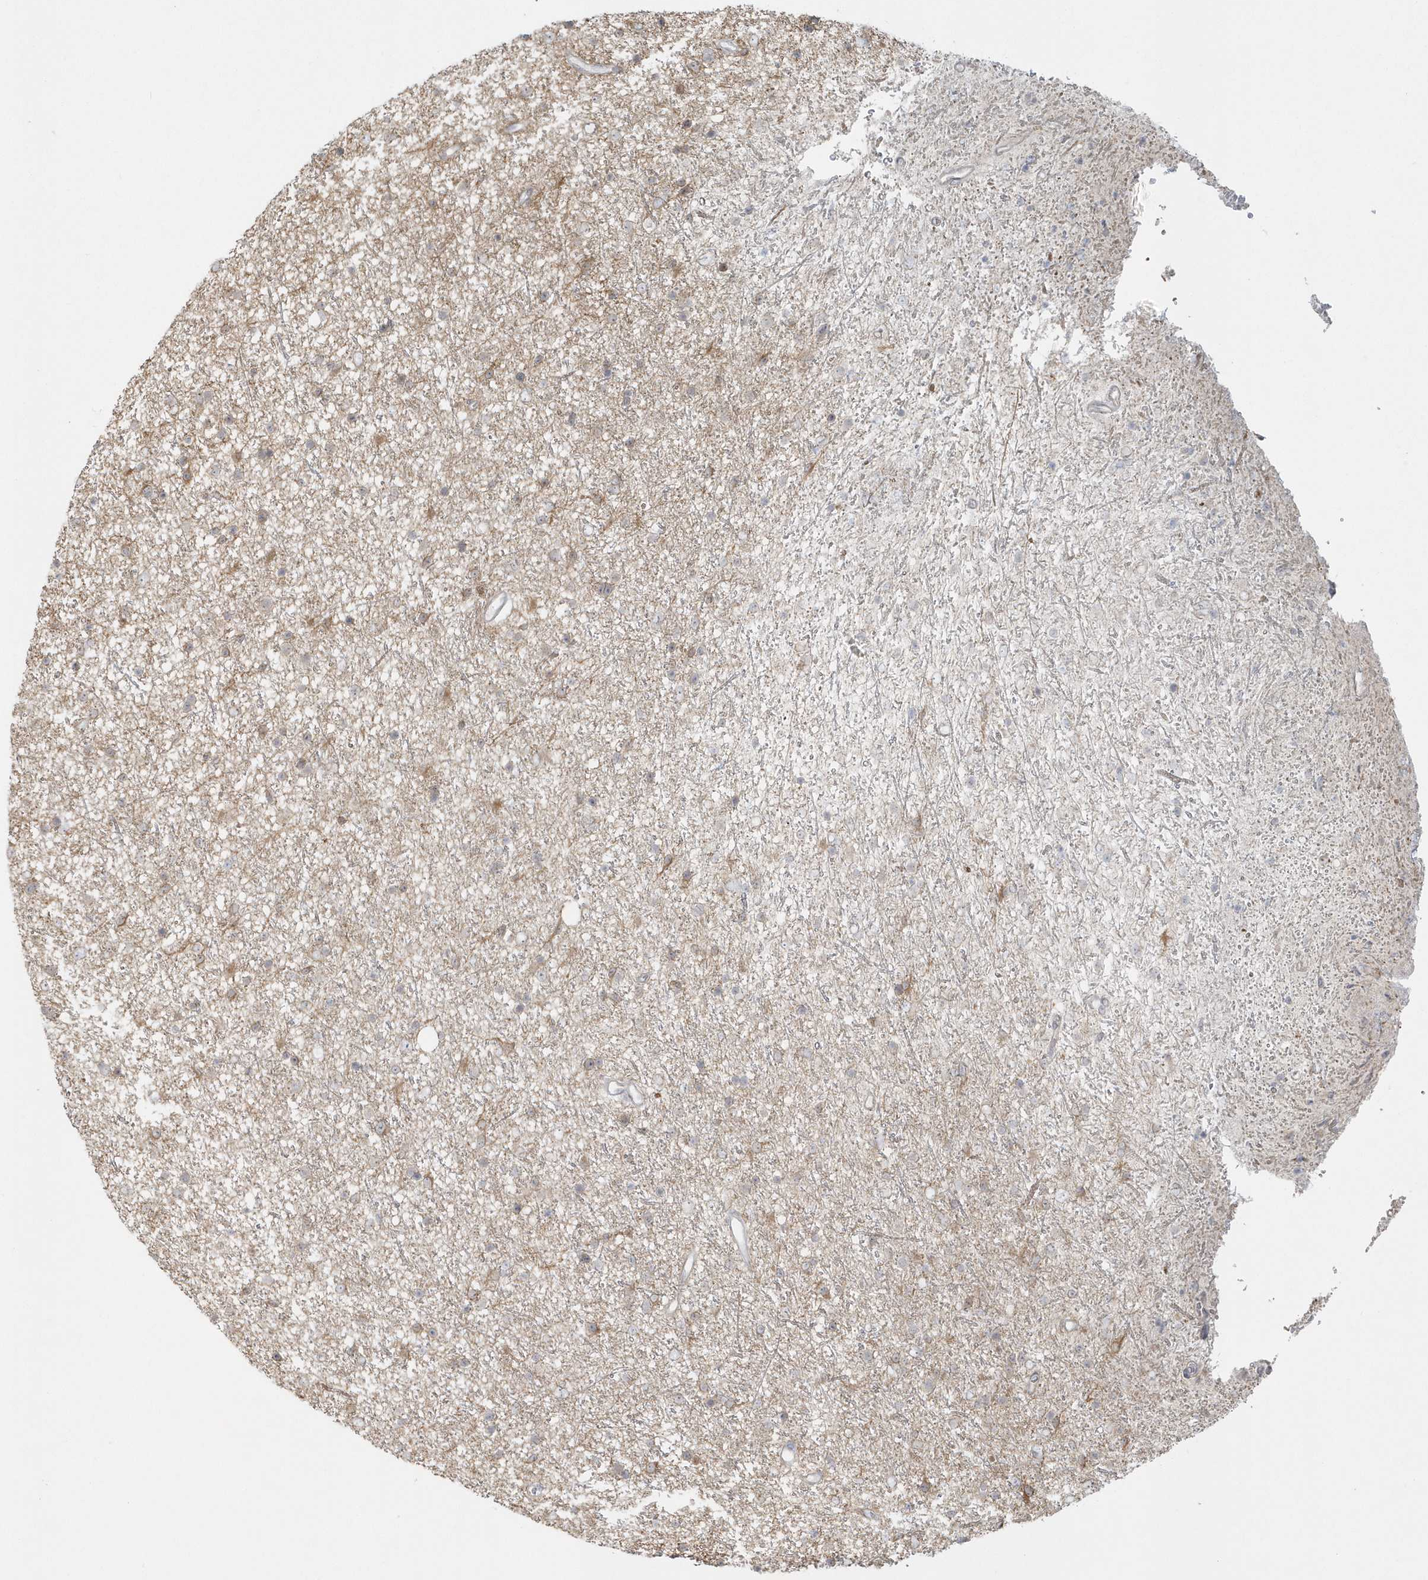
{"staining": {"intensity": "weak", "quantity": "<25%", "location": "cytoplasmic/membranous"}, "tissue": "glioma", "cell_type": "Tumor cells", "image_type": "cancer", "snomed": [{"axis": "morphology", "description": "Glioma, malignant, Low grade"}, {"axis": "topography", "description": "Cerebral cortex"}], "caption": "A high-resolution photomicrograph shows IHC staining of low-grade glioma (malignant), which shows no significant staining in tumor cells.", "gene": "BLTP3A", "patient": {"sex": "female", "age": 39}}